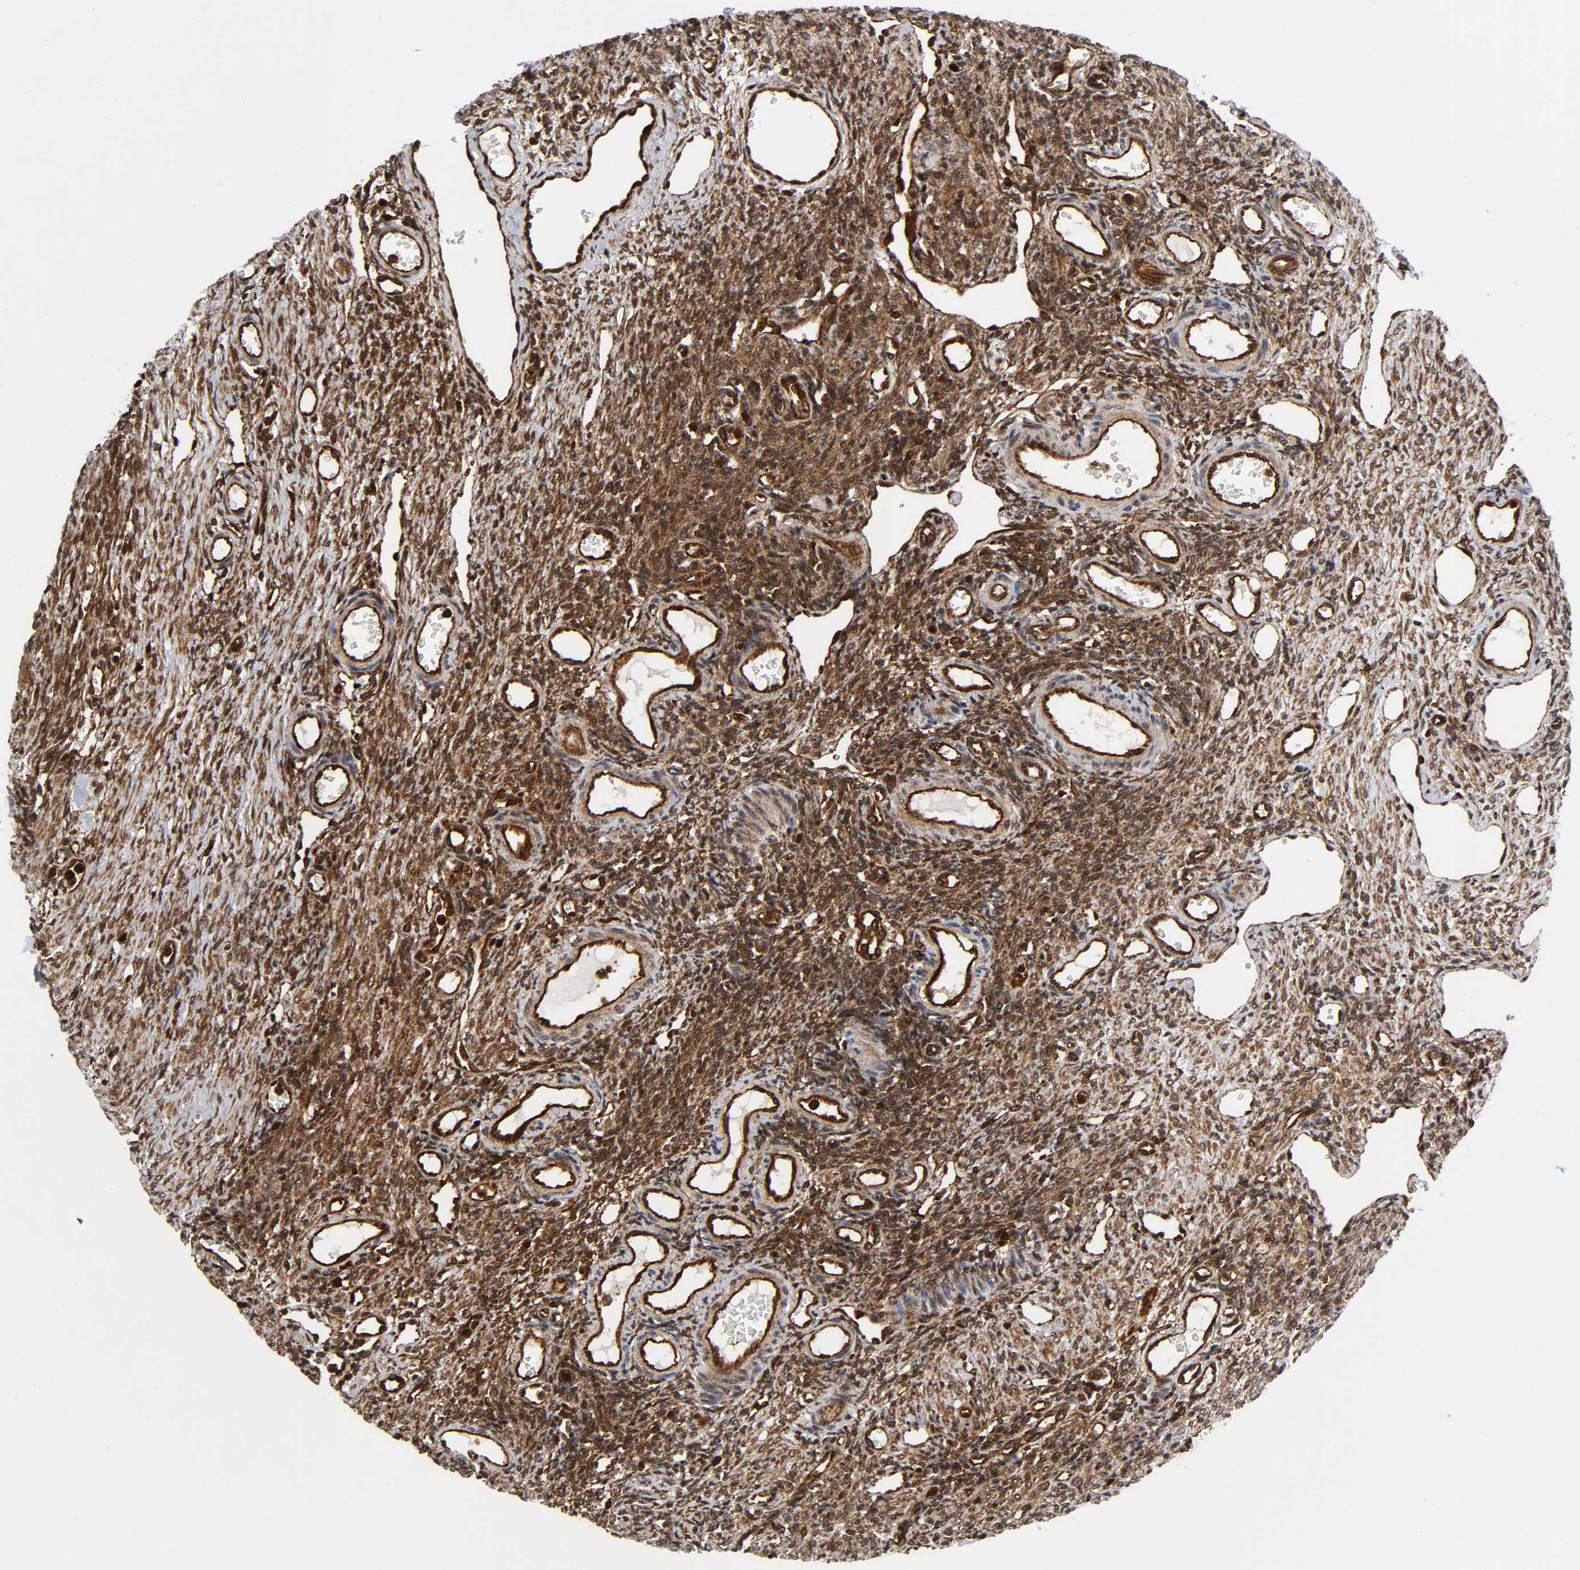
{"staining": {"intensity": "moderate", "quantity": ">75%", "location": "cytoplasmic/membranous,nuclear"}, "tissue": "ovary", "cell_type": "Follicle cells", "image_type": "normal", "snomed": [{"axis": "morphology", "description": "Normal tissue, NOS"}, {"axis": "topography", "description": "Ovary"}], "caption": "Immunohistochemistry (IHC) staining of unremarkable ovary, which demonstrates medium levels of moderate cytoplasmic/membranous,nuclear expression in about >75% of follicle cells indicating moderate cytoplasmic/membranous,nuclear protein positivity. The staining was performed using DAB (brown) for protein detection and nuclei were counterstained in hematoxylin (blue).", "gene": "MAPK1", "patient": {"sex": "female", "age": 33}}